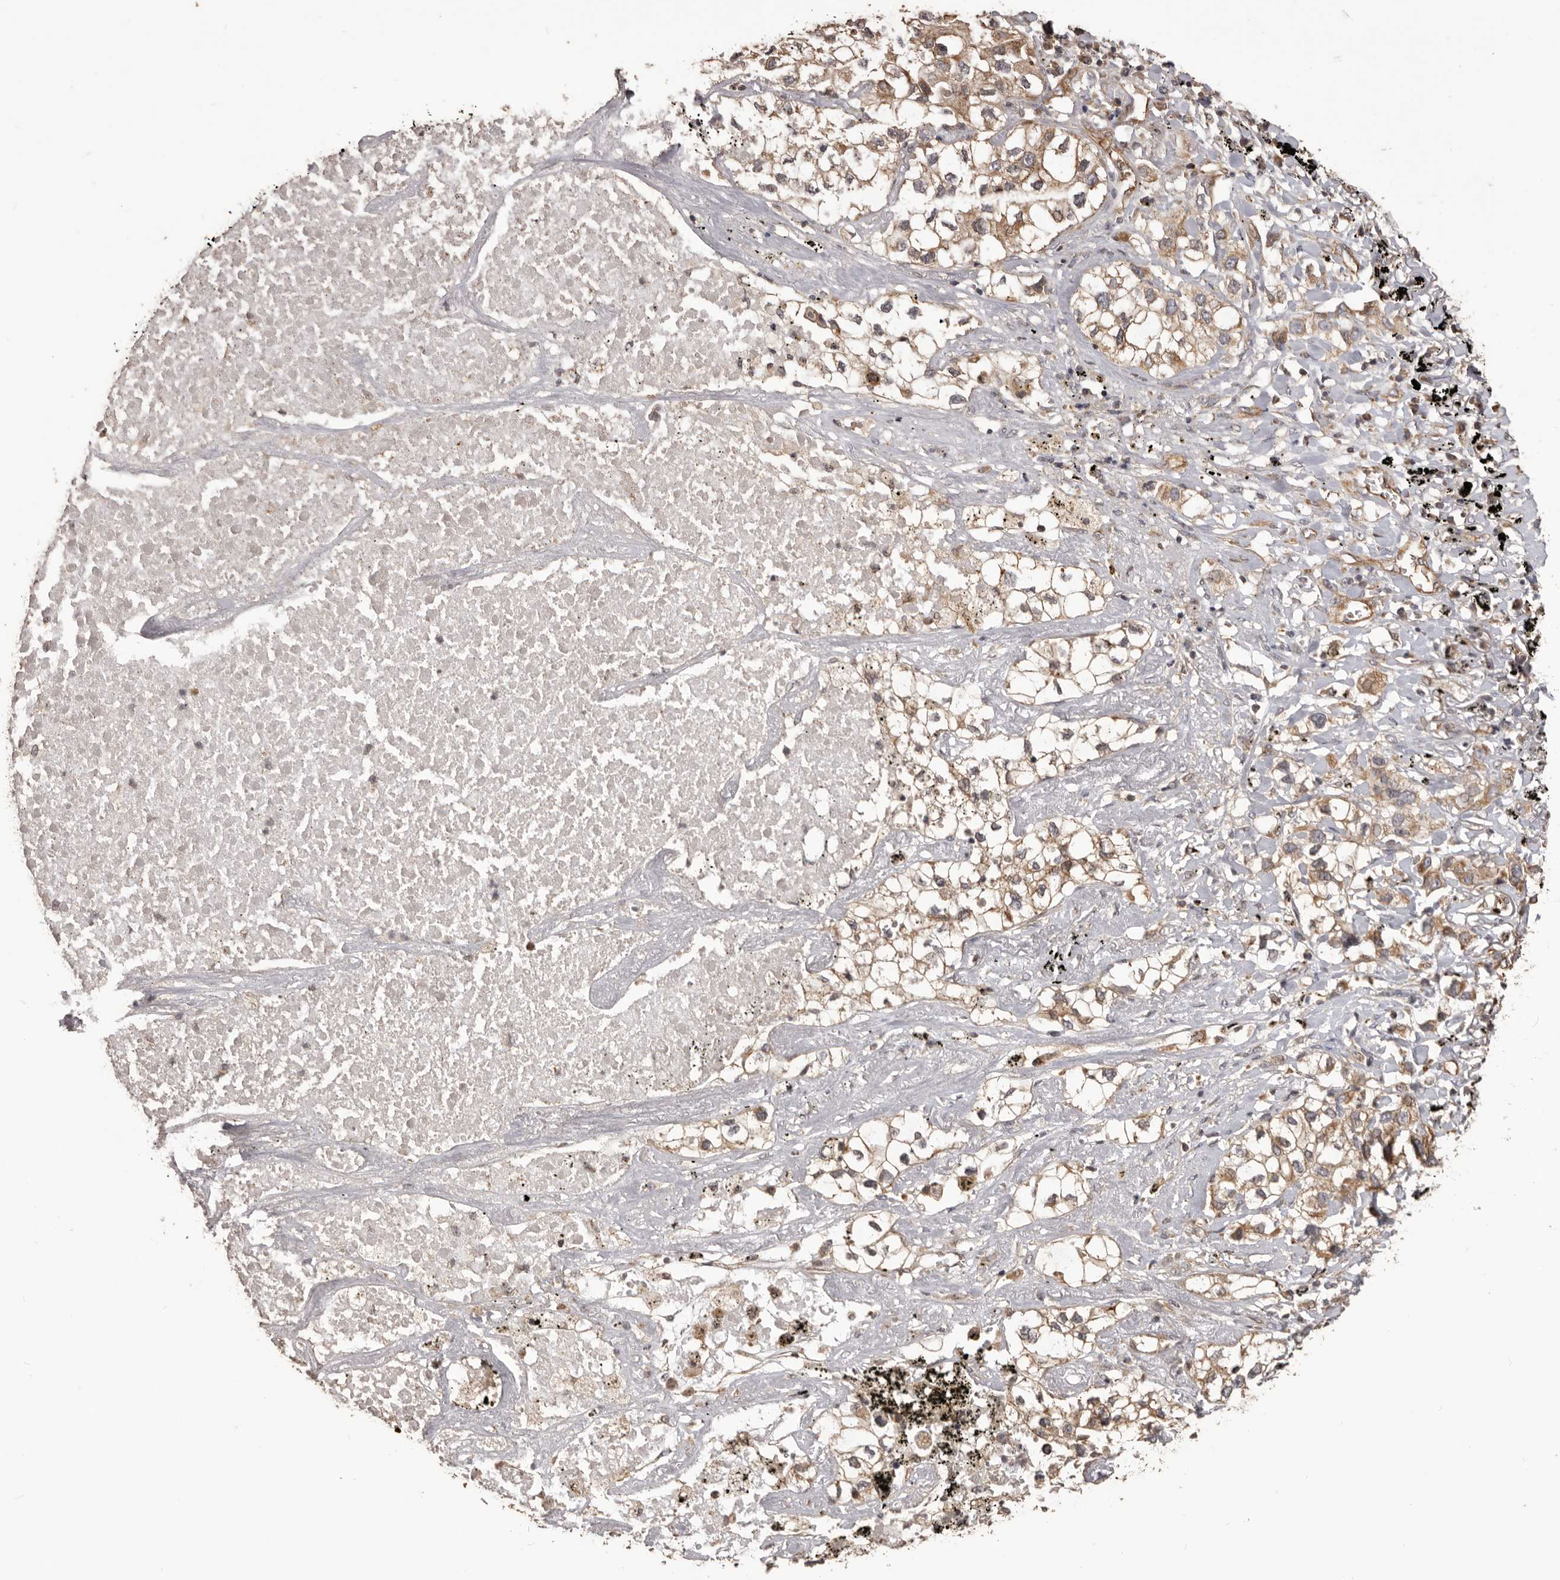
{"staining": {"intensity": "moderate", "quantity": ">75%", "location": "cytoplasmic/membranous"}, "tissue": "lung cancer", "cell_type": "Tumor cells", "image_type": "cancer", "snomed": [{"axis": "morphology", "description": "Adenocarcinoma, NOS"}, {"axis": "topography", "description": "Lung"}], "caption": "DAB (3,3'-diaminobenzidine) immunohistochemical staining of human lung adenocarcinoma shows moderate cytoplasmic/membranous protein positivity in approximately >75% of tumor cells.", "gene": "QRSL1", "patient": {"sex": "male", "age": 63}}